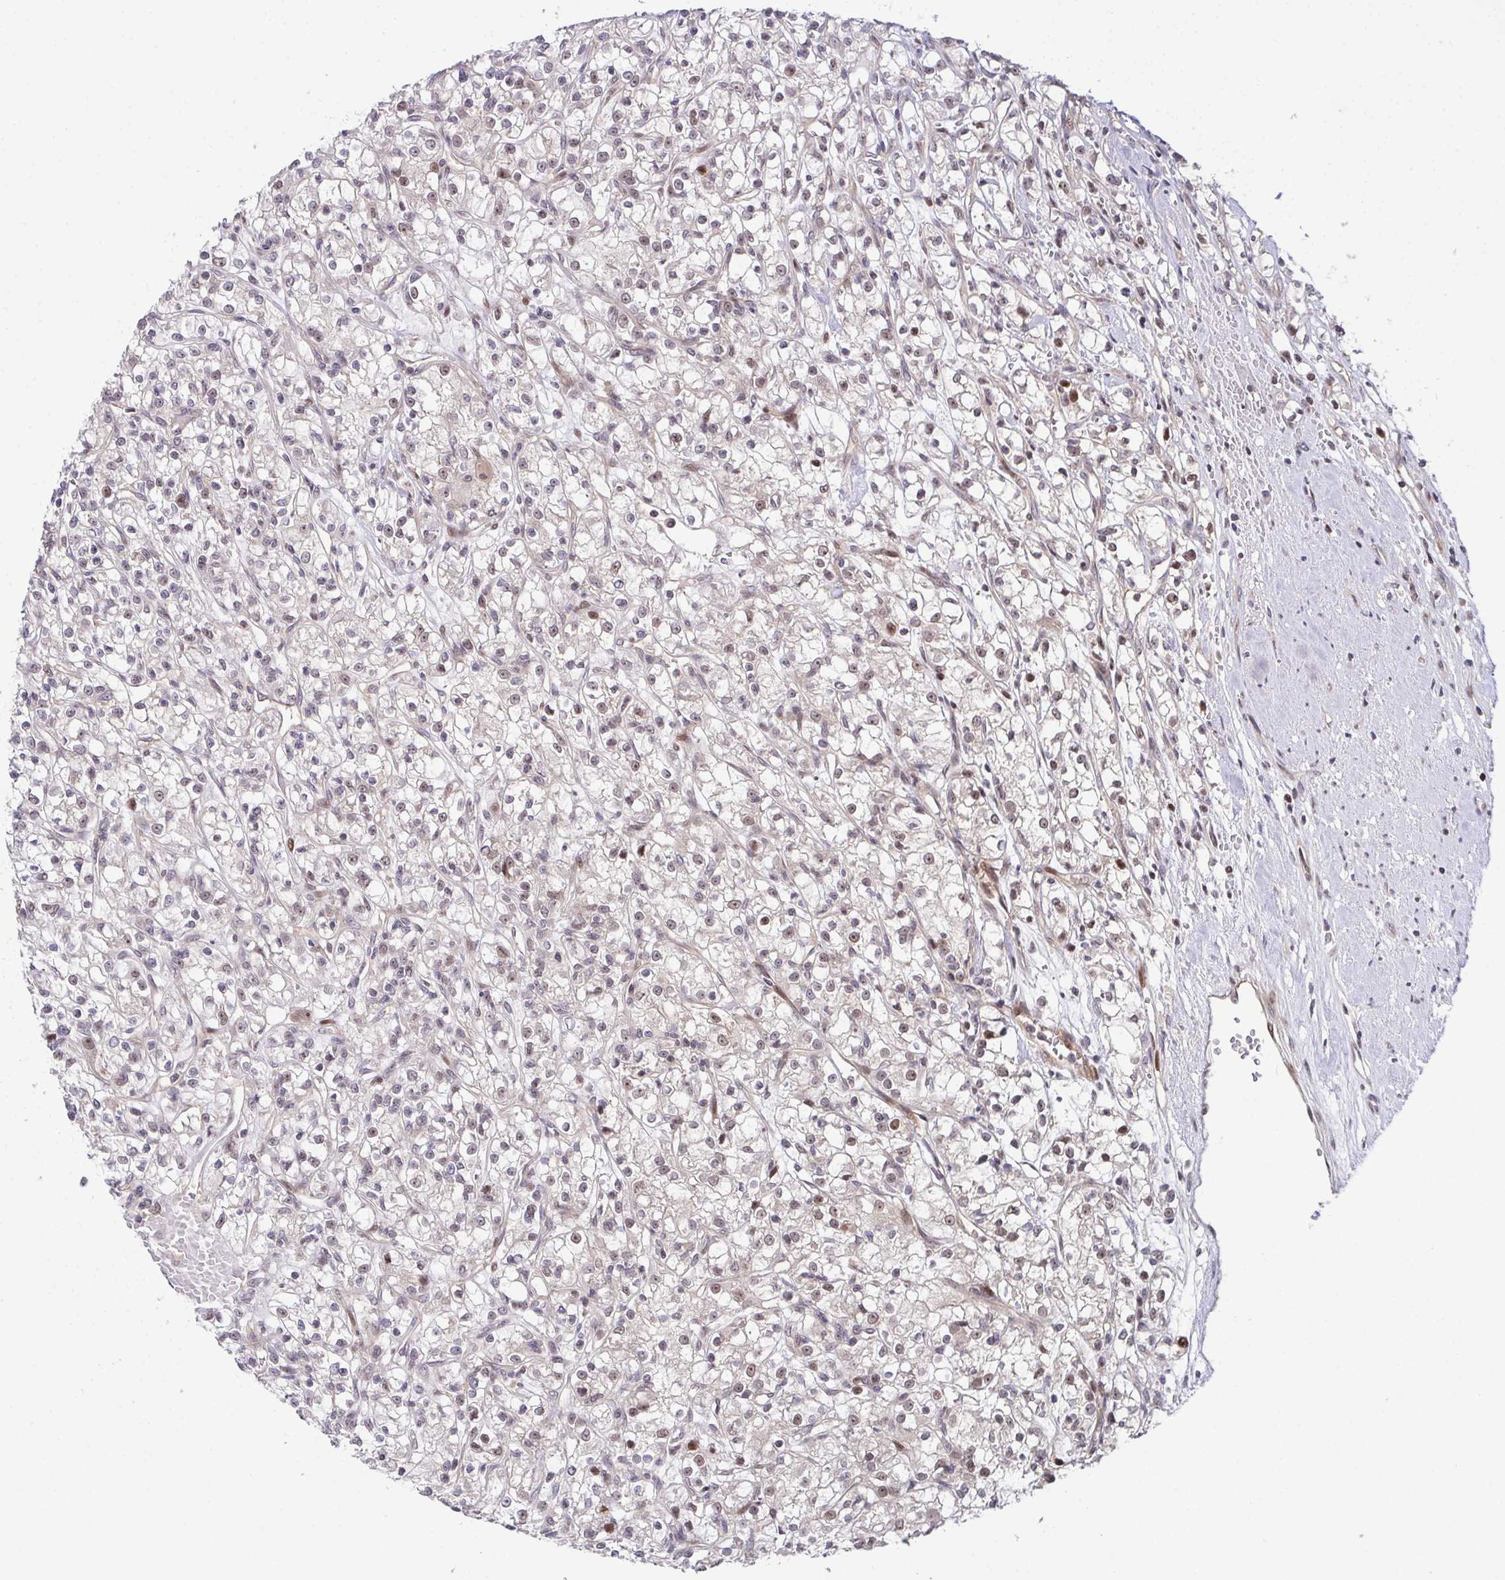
{"staining": {"intensity": "weak", "quantity": "<25%", "location": "nuclear"}, "tissue": "renal cancer", "cell_type": "Tumor cells", "image_type": "cancer", "snomed": [{"axis": "morphology", "description": "Adenocarcinoma, NOS"}, {"axis": "topography", "description": "Kidney"}], "caption": "IHC micrograph of adenocarcinoma (renal) stained for a protein (brown), which displays no expression in tumor cells.", "gene": "DNAJB1", "patient": {"sex": "female", "age": 59}}